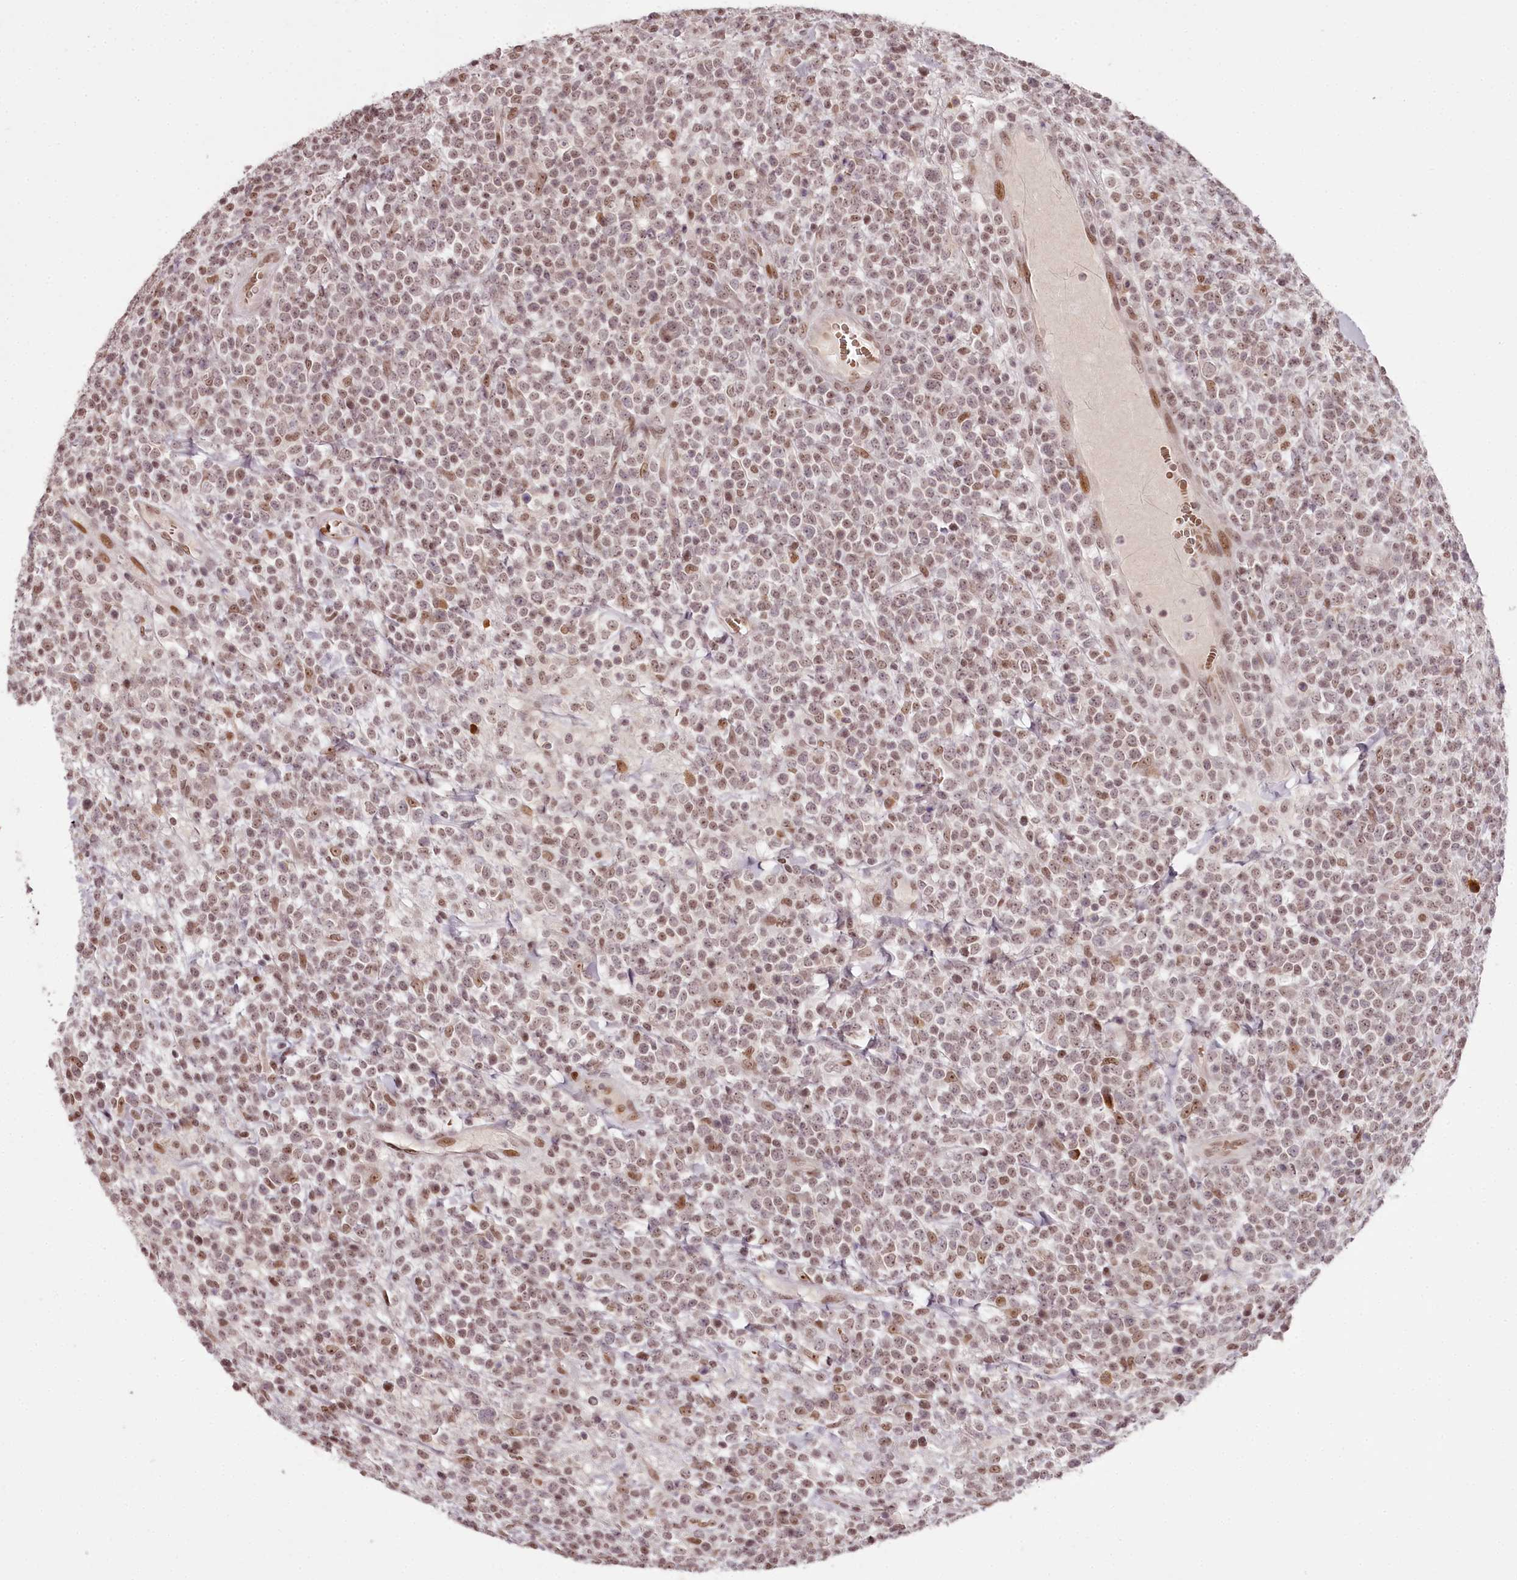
{"staining": {"intensity": "moderate", "quantity": "25%-75%", "location": "nuclear"}, "tissue": "lymphoma", "cell_type": "Tumor cells", "image_type": "cancer", "snomed": [{"axis": "morphology", "description": "Malignant lymphoma, non-Hodgkin's type, High grade"}, {"axis": "topography", "description": "Colon"}], "caption": "IHC image of neoplastic tissue: lymphoma stained using IHC displays medium levels of moderate protein expression localized specifically in the nuclear of tumor cells, appearing as a nuclear brown color.", "gene": "THYN1", "patient": {"sex": "female", "age": 53}}